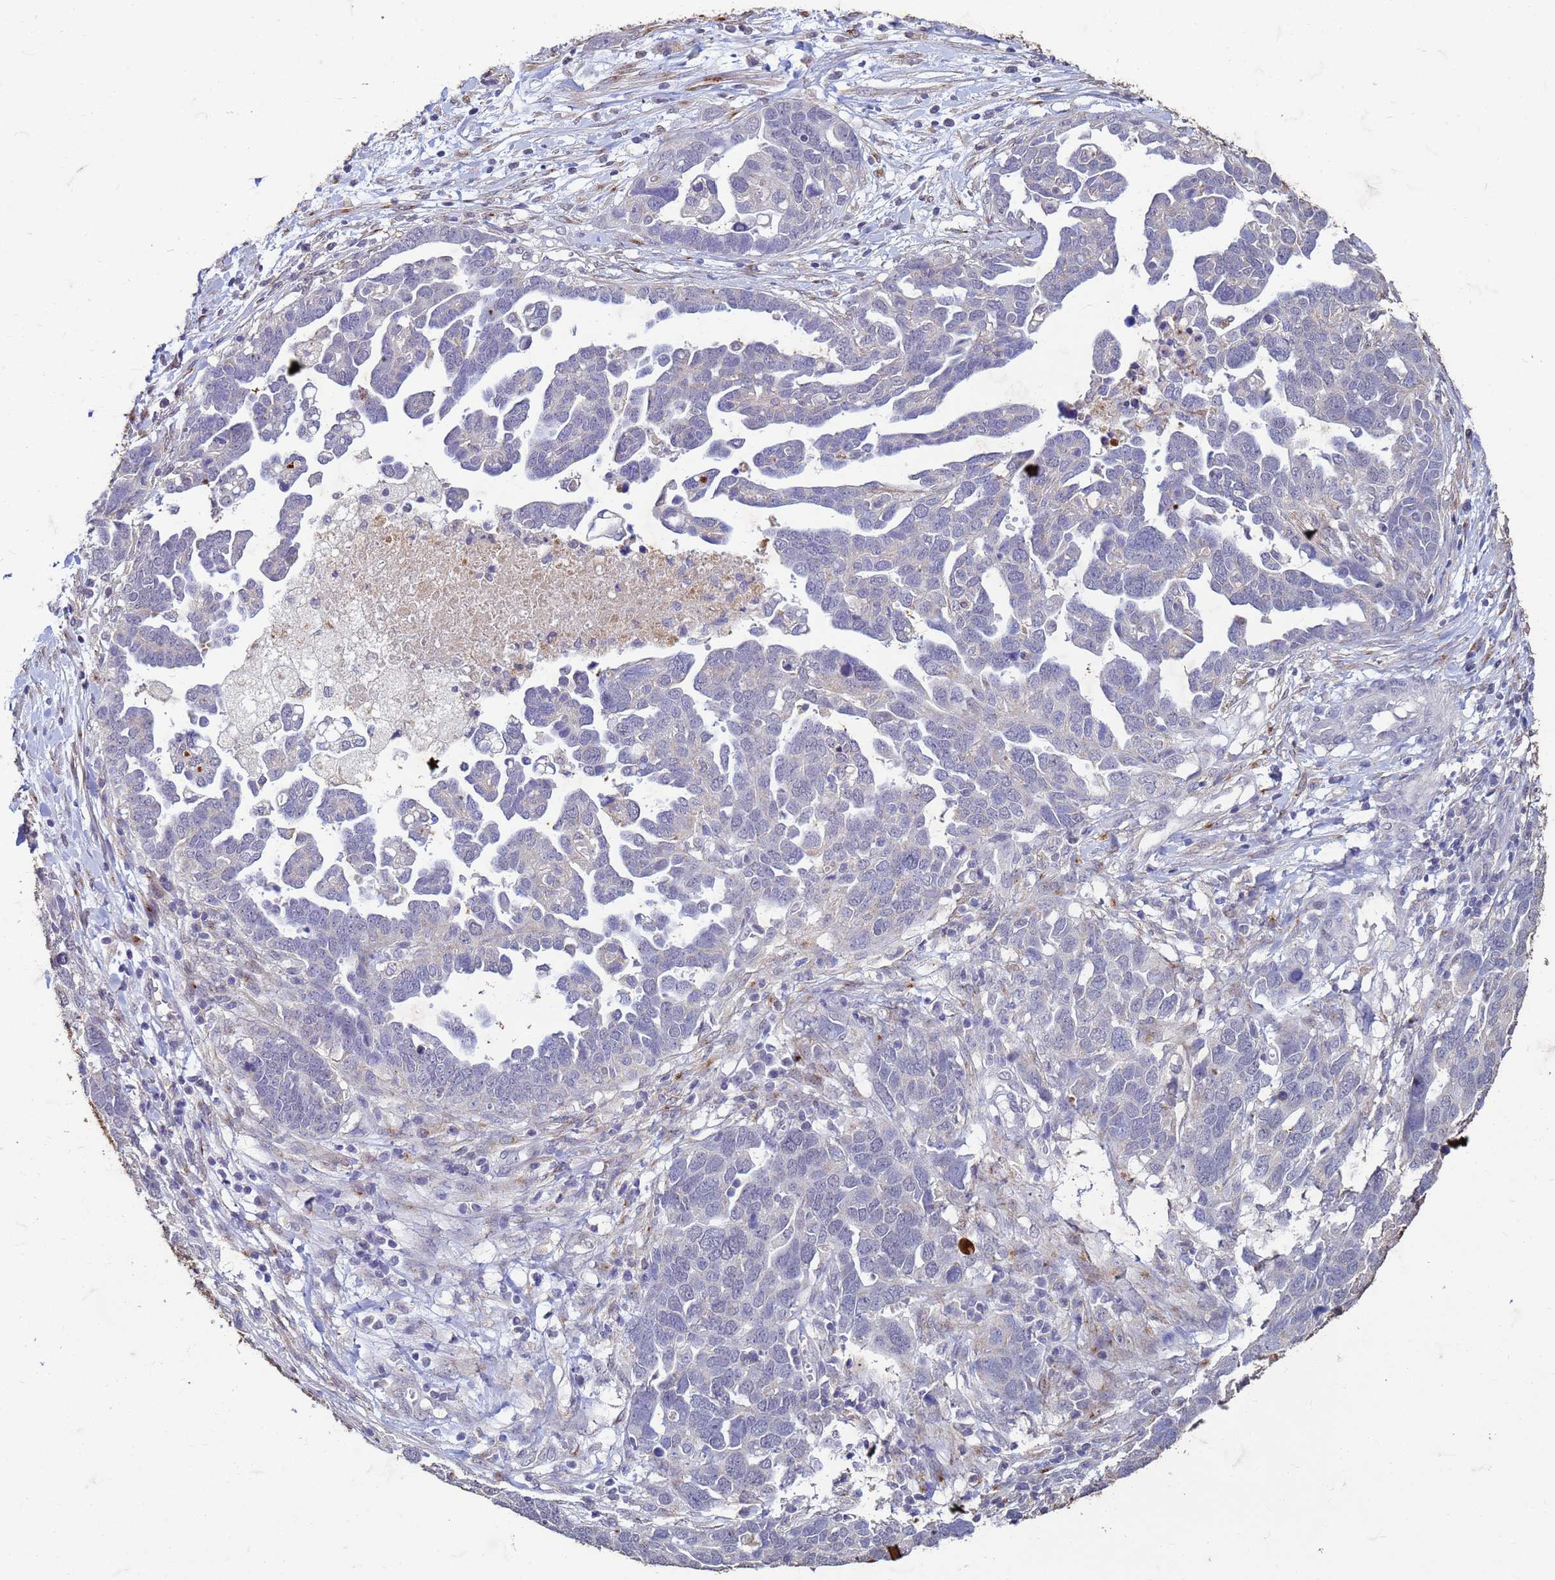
{"staining": {"intensity": "negative", "quantity": "none", "location": "none"}, "tissue": "ovarian cancer", "cell_type": "Tumor cells", "image_type": "cancer", "snomed": [{"axis": "morphology", "description": "Cystadenocarcinoma, serous, NOS"}, {"axis": "topography", "description": "Ovary"}], "caption": "High power microscopy photomicrograph of an immunohistochemistry micrograph of ovarian cancer, revealing no significant expression in tumor cells.", "gene": "SLC25A15", "patient": {"sex": "female", "age": 54}}